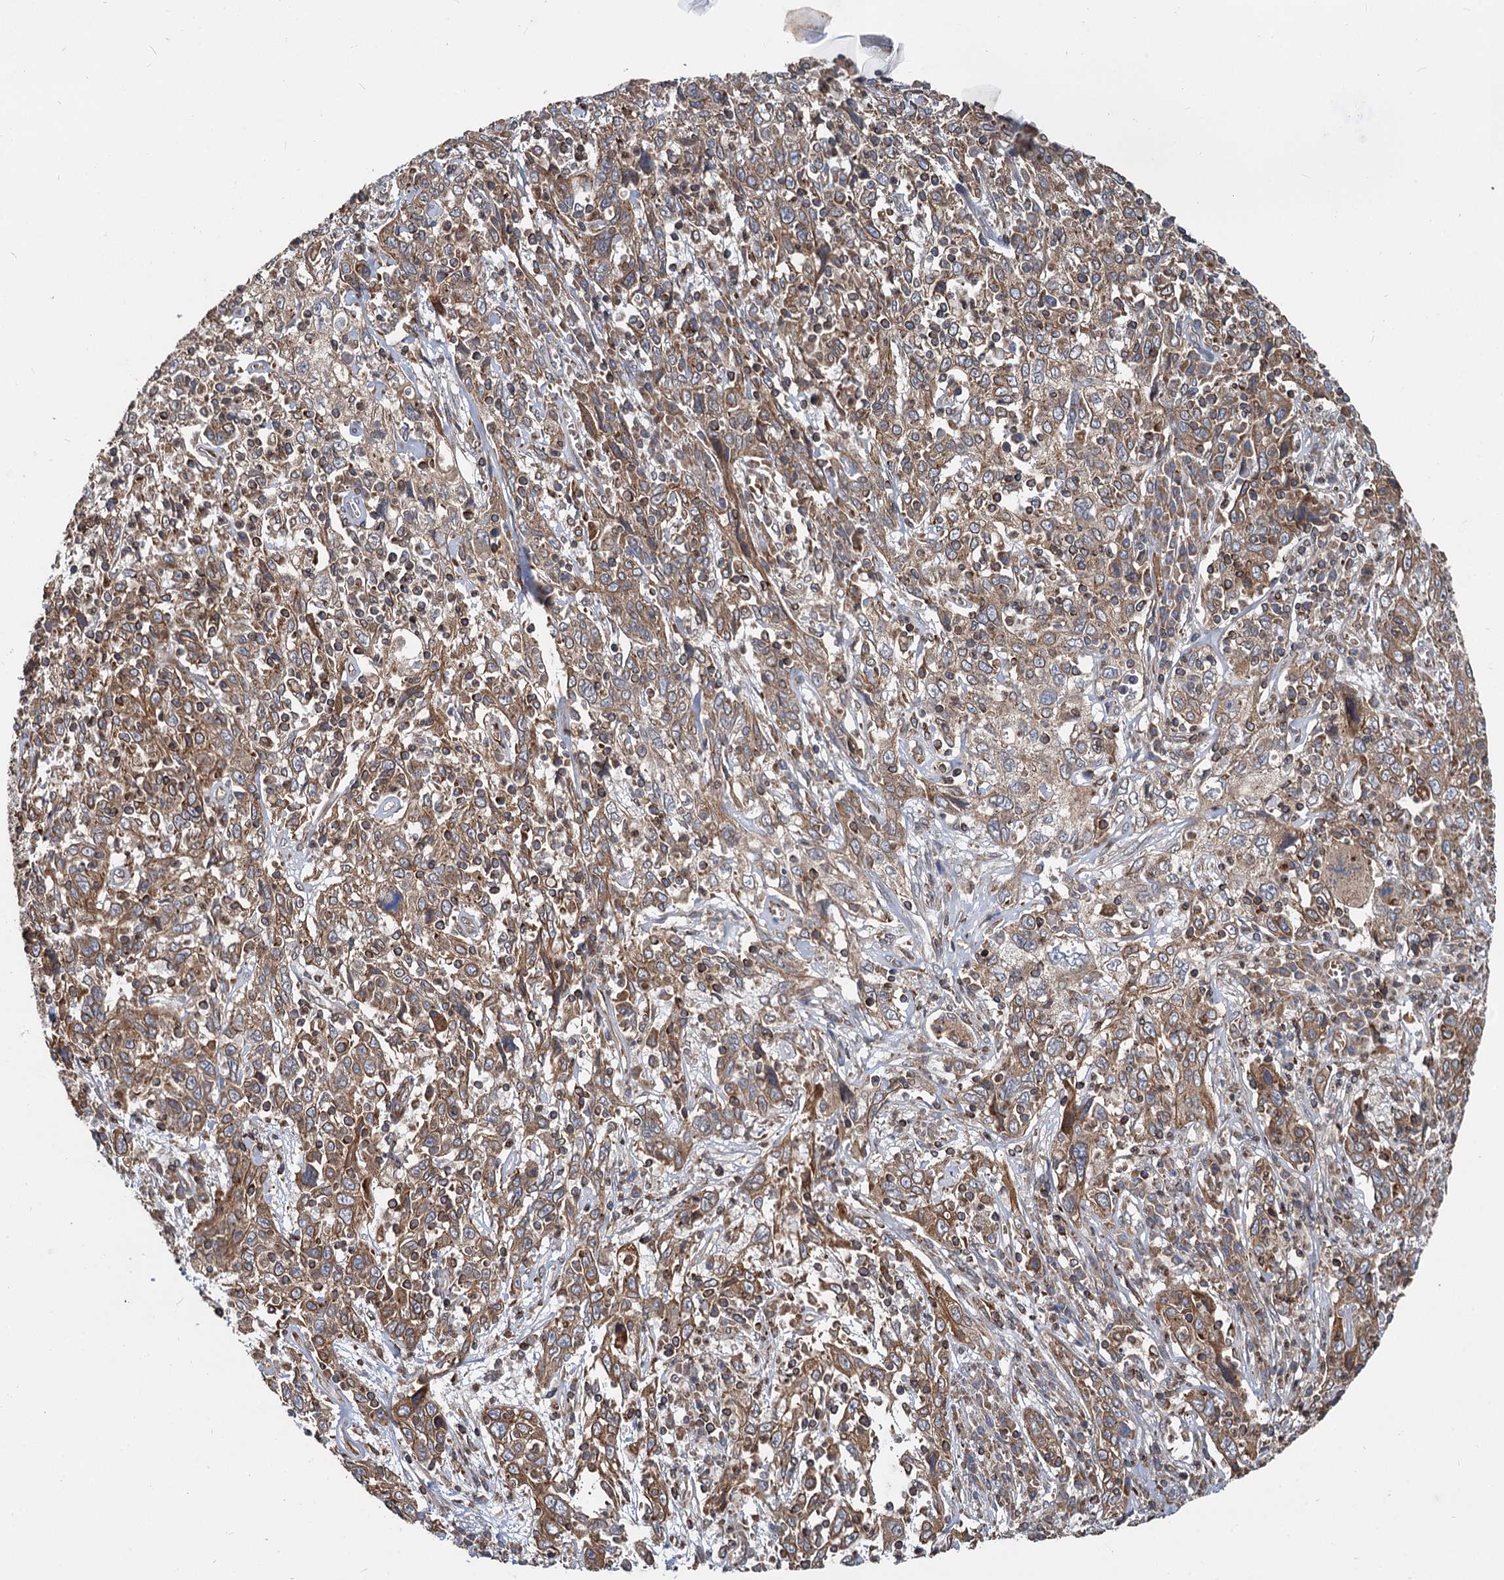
{"staining": {"intensity": "moderate", "quantity": ">75%", "location": "cytoplasmic/membranous"}, "tissue": "cervical cancer", "cell_type": "Tumor cells", "image_type": "cancer", "snomed": [{"axis": "morphology", "description": "Squamous cell carcinoma, NOS"}, {"axis": "topography", "description": "Cervix"}], "caption": "A photomicrograph of human cervical cancer stained for a protein demonstrates moderate cytoplasmic/membranous brown staining in tumor cells.", "gene": "STIM1", "patient": {"sex": "female", "age": 46}}